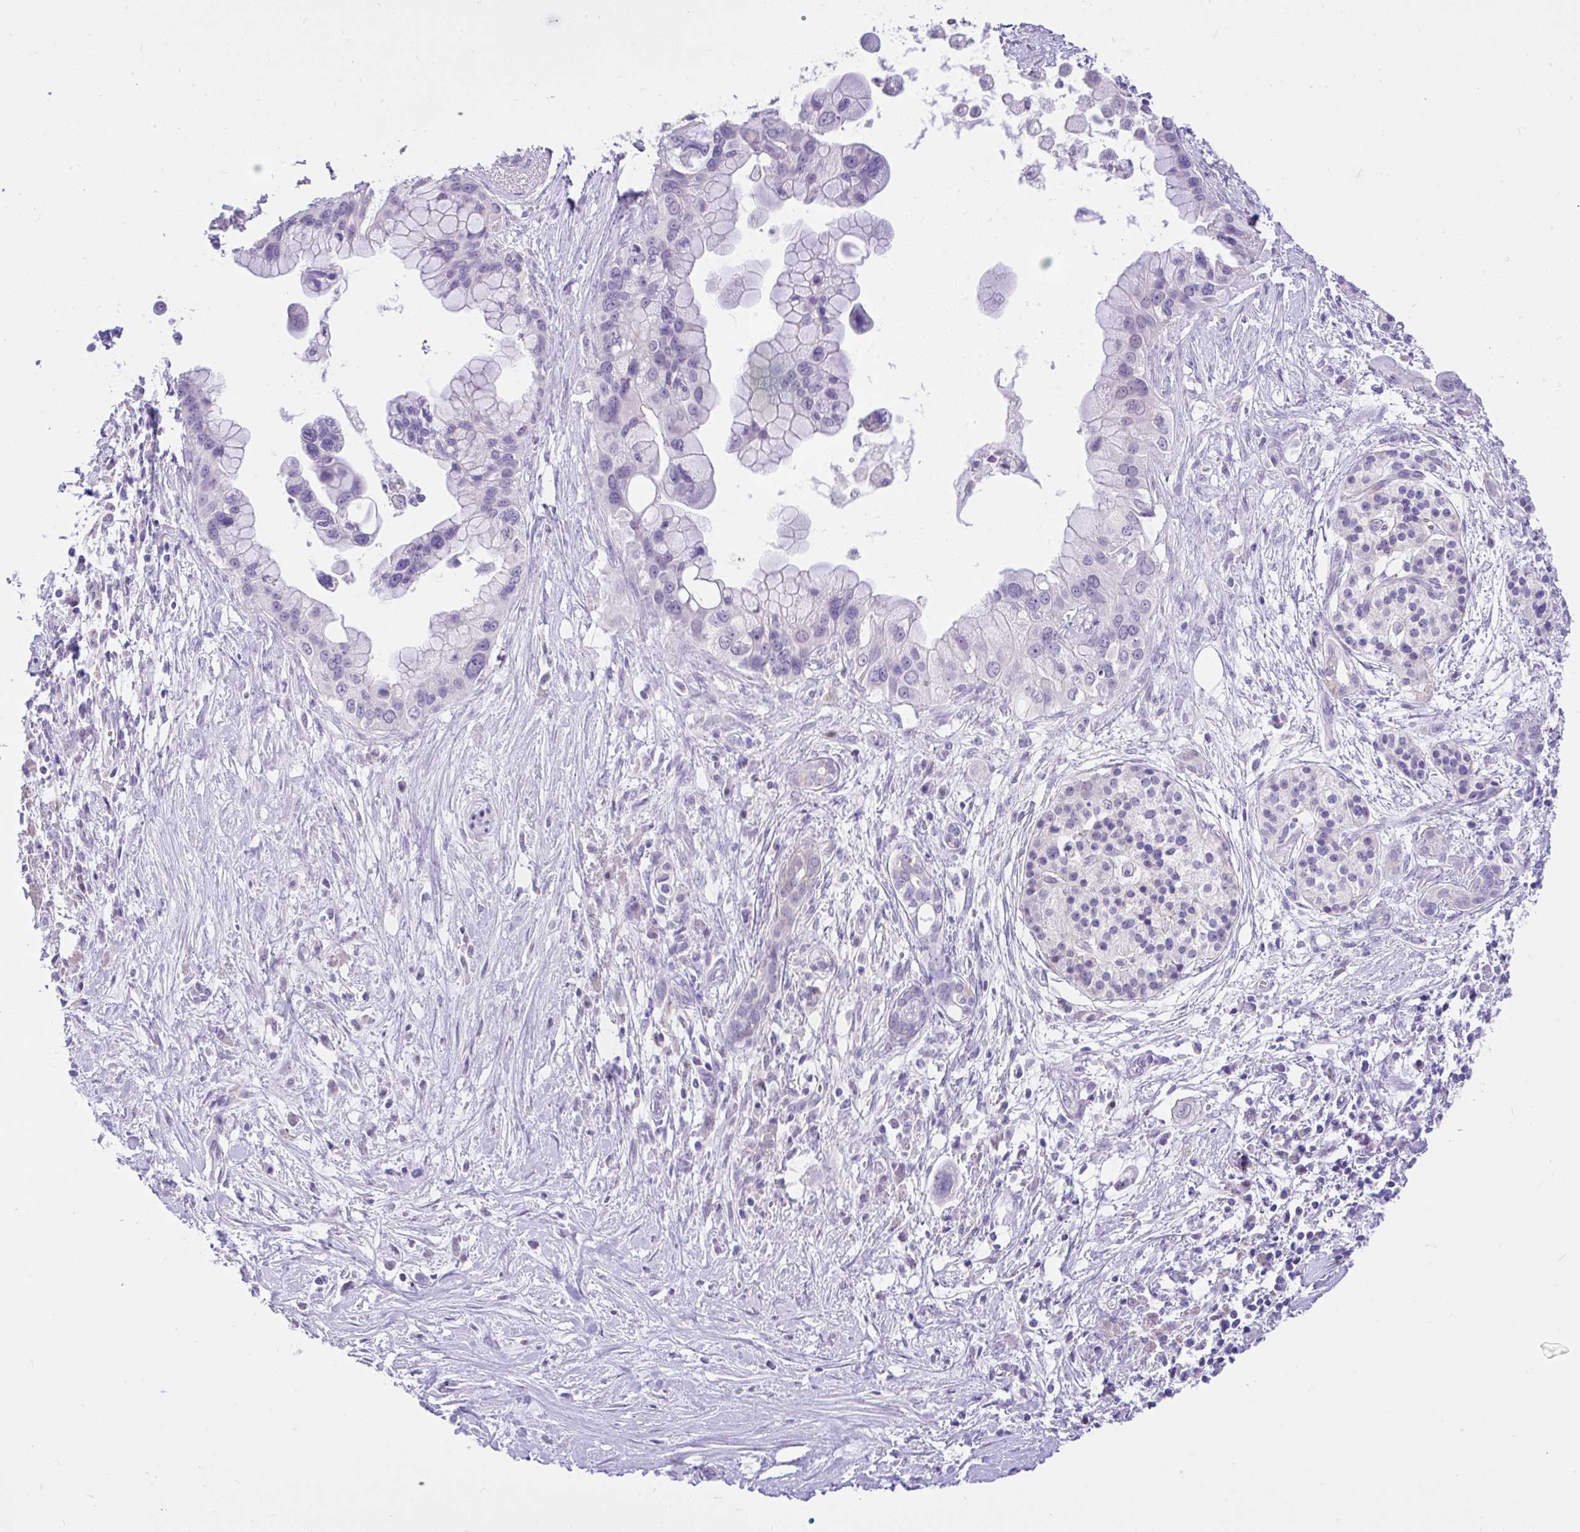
{"staining": {"intensity": "negative", "quantity": "none", "location": "none"}, "tissue": "pancreatic cancer", "cell_type": "Tumor cells", "image_type": "cancer", "snomed": [{"axis": "morphology", "description": "Adenocarcinoma, NOS"}, {"axis": "topography", "description": "Pancreas"}], "caption": "Immunohistochemical staining of adenocarcinoma (pancreatic) demonstrates no significant expression in tumor cells.", "gene": "CTU1", "patient": {"sex": "female", "age": 83}}